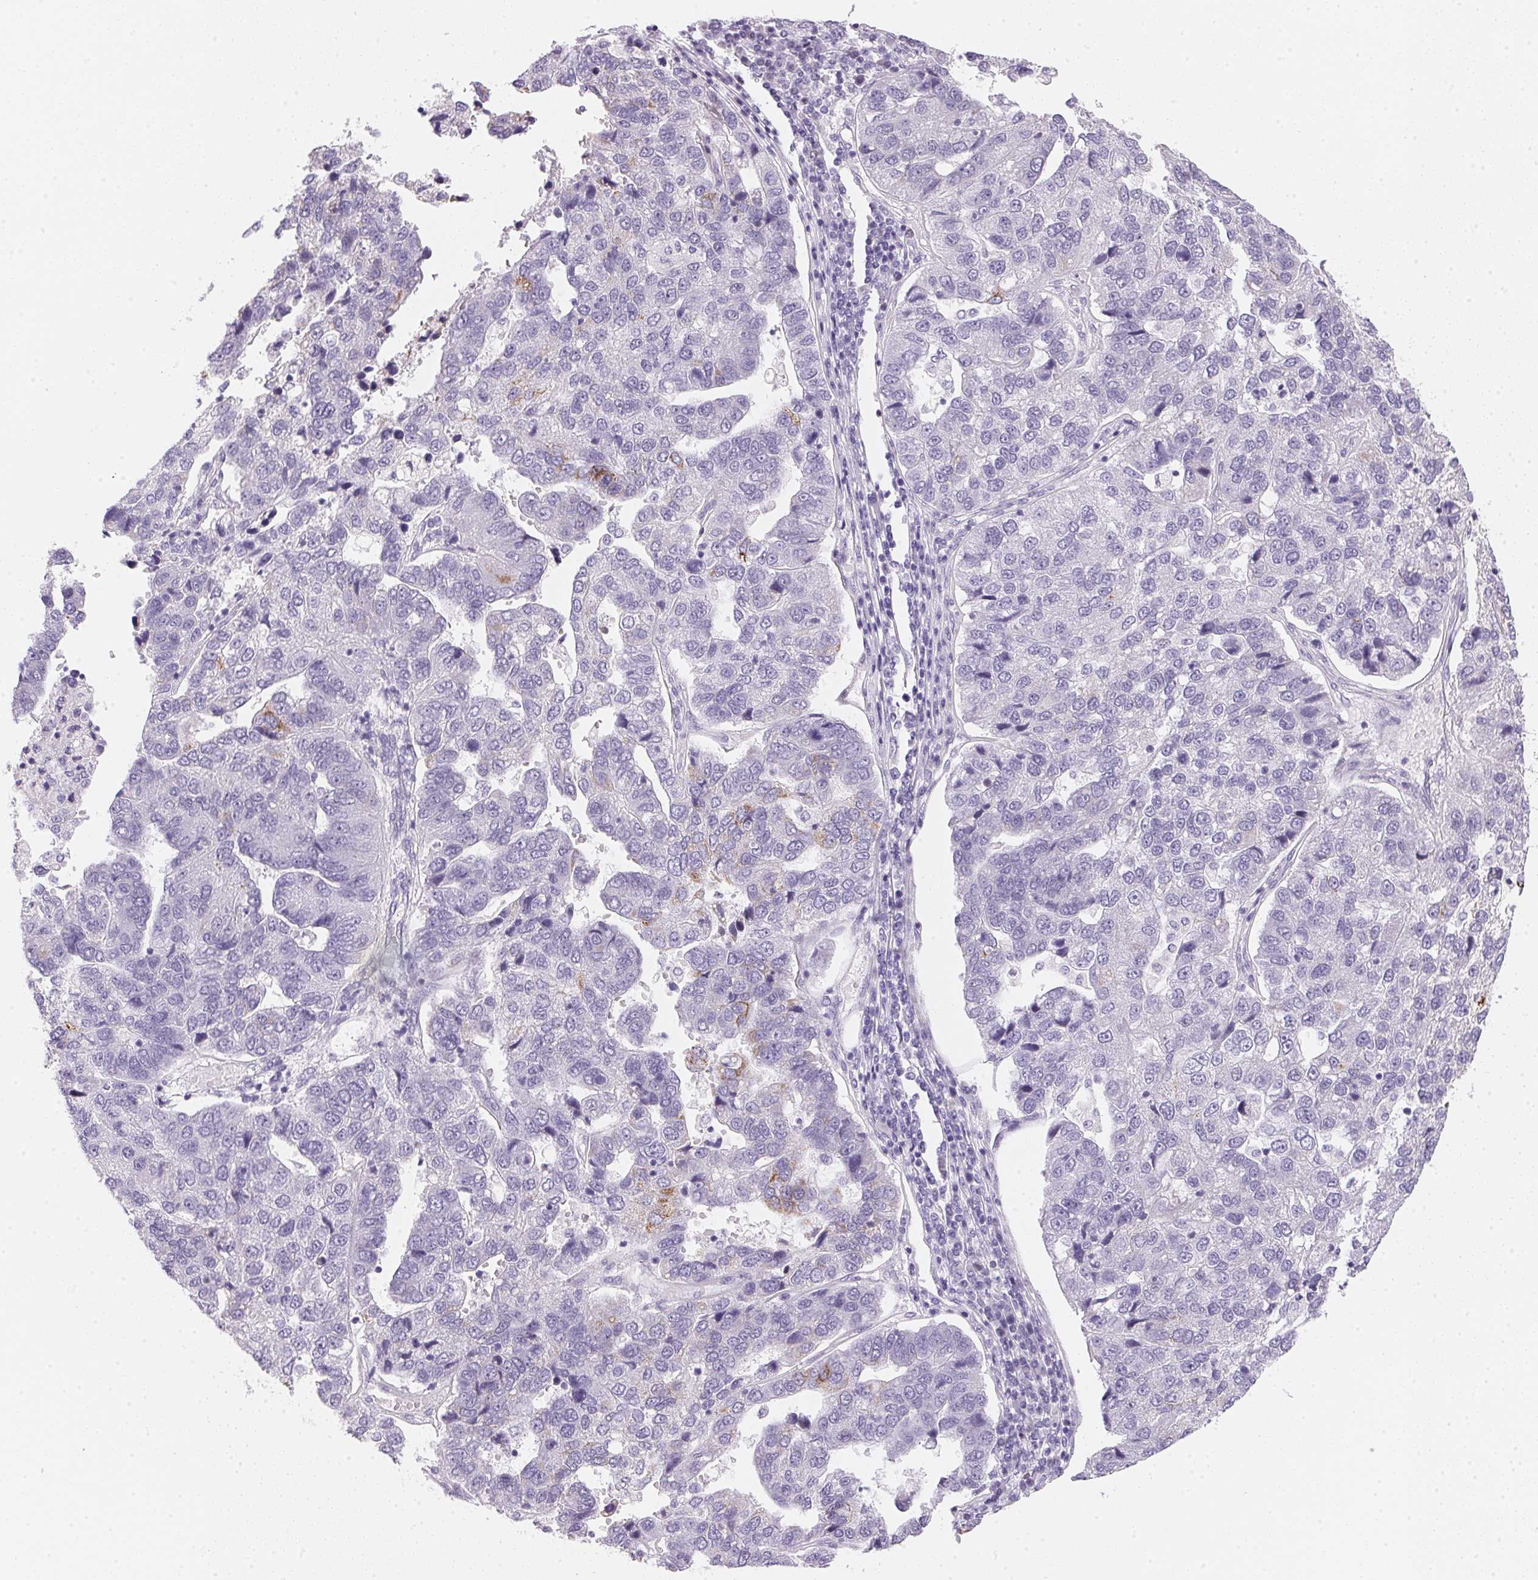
{"staining": {"intensity": "negative", "quantity": "none", "location": "none"}, "tissue": "pancreatic cancer", "cell_type": "Tumor cells", "image_type": "cancer", "snomed": [{"axis": "morphology", "description": "Adenocarcinoma, NOS"}, {"axis": "topography", "description": "Pancreas"}], "caption": "This is an IHC photomicrograph of pancreatic cancer (adenocarcinoma). There is no expression in tumor cells.", "gene": "GIPC2", "patient": {"sex": "female", "age": 61}}